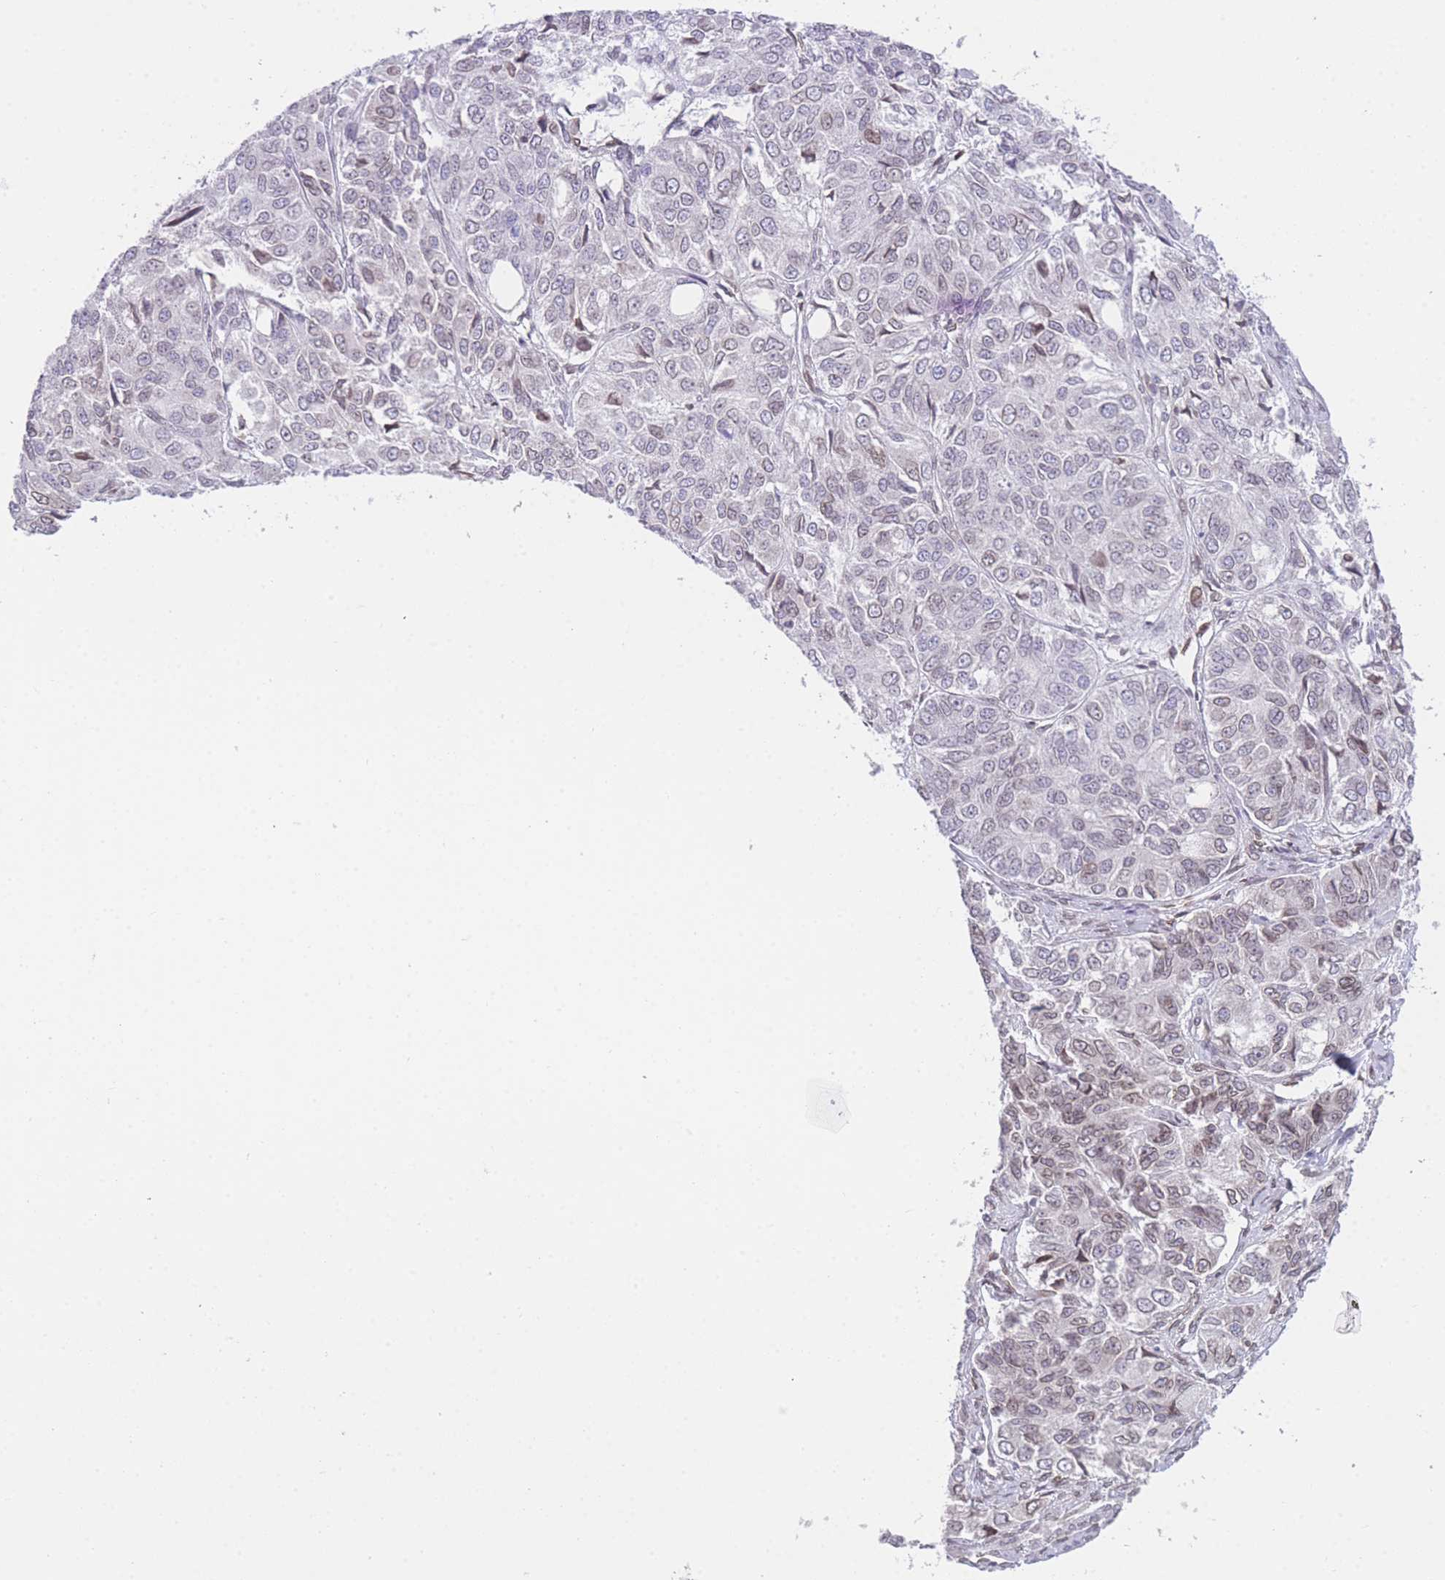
{"staining": {"intensity": "weak", "quantity": "25%-75%", "location": "nuclear"}, "tissue": "ovarian cancer", "cell_type": "Tumor cells", "image_type": "cancer", "snomed": [{"axis": "morphology", "description": "Carcinoma, endometroid"}, {"axis": "topography", "description": "Ovary"}], "caption": "Protein expression analysis of ovarian cancer (endometroid carcinoma) reveals weak nuclear expression in about 25%-75% of tumor cells.", "gene": "OR10AD1", "patient": {"sex": "female", "age": 51}}